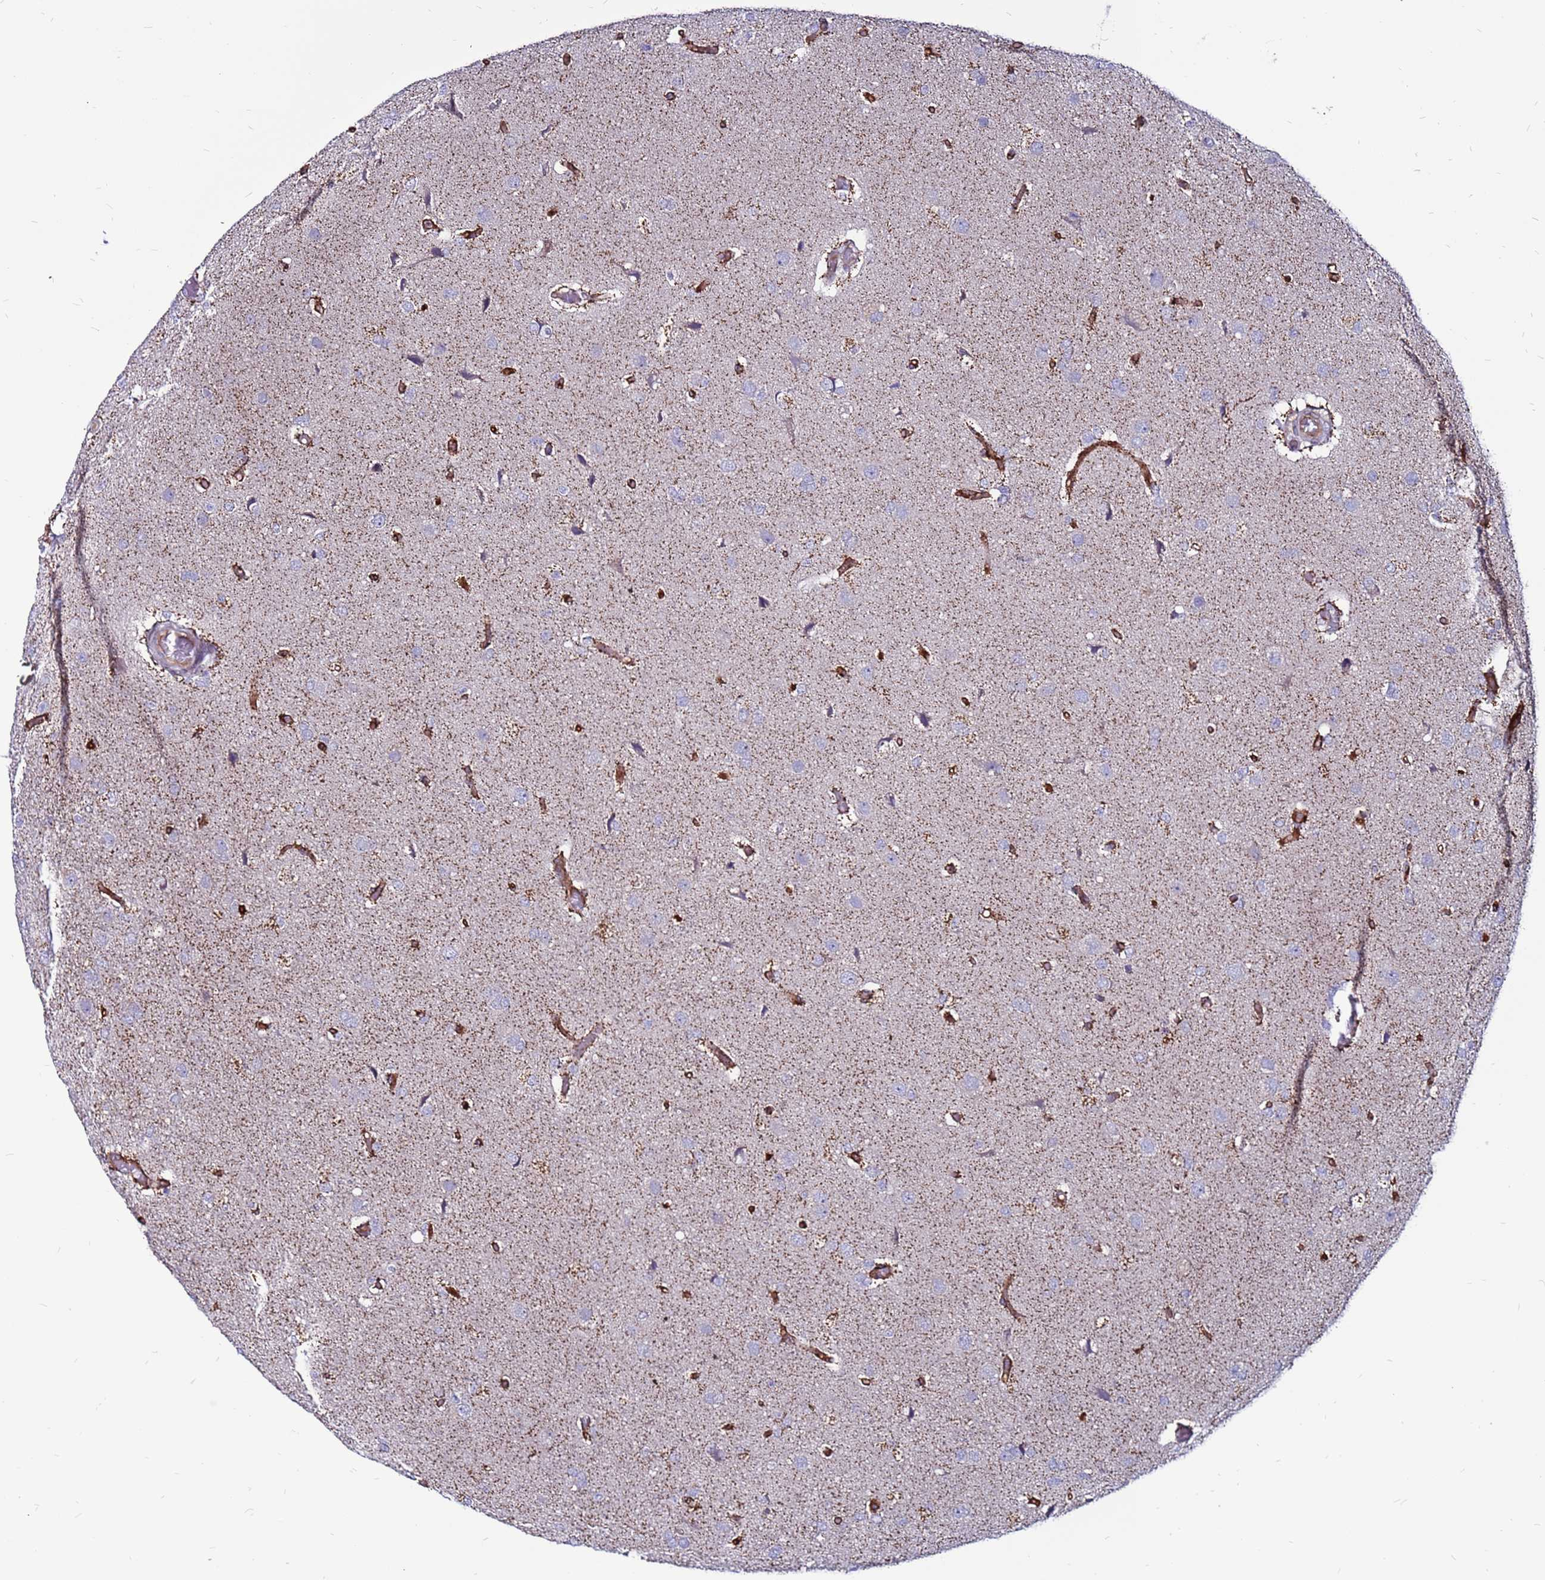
{"staining": {"intensity": "negative", "quantity": "none", "location": "none"}, "tissue": "glioma", "cell_type": "Tumor cells", "image_type": "cancer", "snomed": [{"axis": "morphology", "description": "Glioma, malignant, High grade"}, {"axis": "topography", "description": "Brain"}], "caption": "This is an immunohistochemistry (IHC) photomicrograph of malignant glioma (high-grade). There is no expression in tumor cells.", "gene": "CCDC71", "patient": {"sex": "female", "age": 74}}